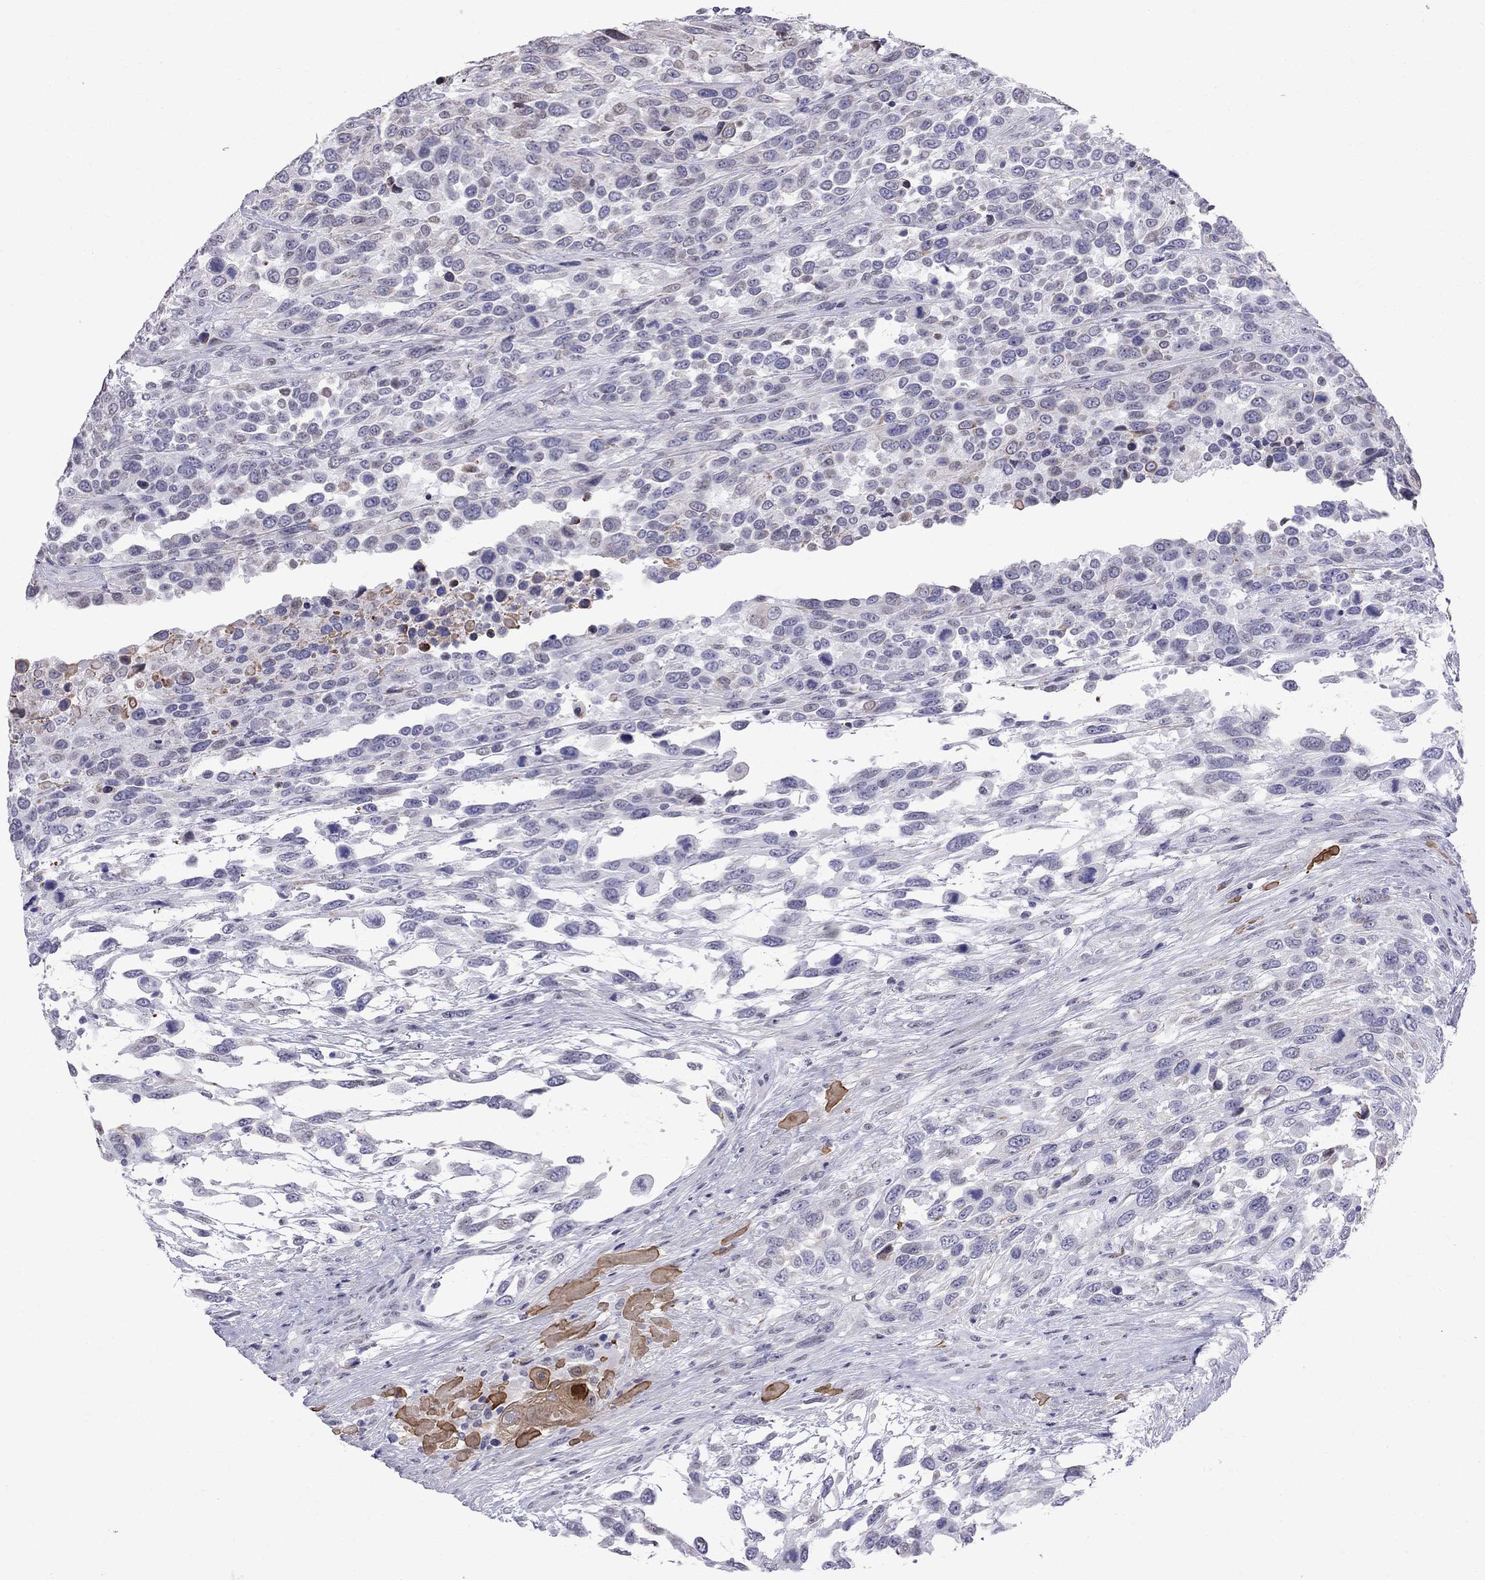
{"staining": {"intensity": "moderate", "quantity": "<25%", "location": "cytoplasmic/membranous"}, "tissue": "urothelial cancer", "cell_type": "Tumor cells", "image_type": "cancer", "snomed": [{"axis": "morphology", "description": "Urothelial carcinoma, High grade"}, {"axis": "topography", "description": "Urinary bladder"}], "caption": "Brown immunohistochemical staining in urothelial cancer demonstrates moderate cytoplasmic/membranous staining in about <25% of tumor cells. (IHC, brightfield microscopy, high magnification).", "gene": "MUC15", "patient": {"sex": "female", "age": 70}}